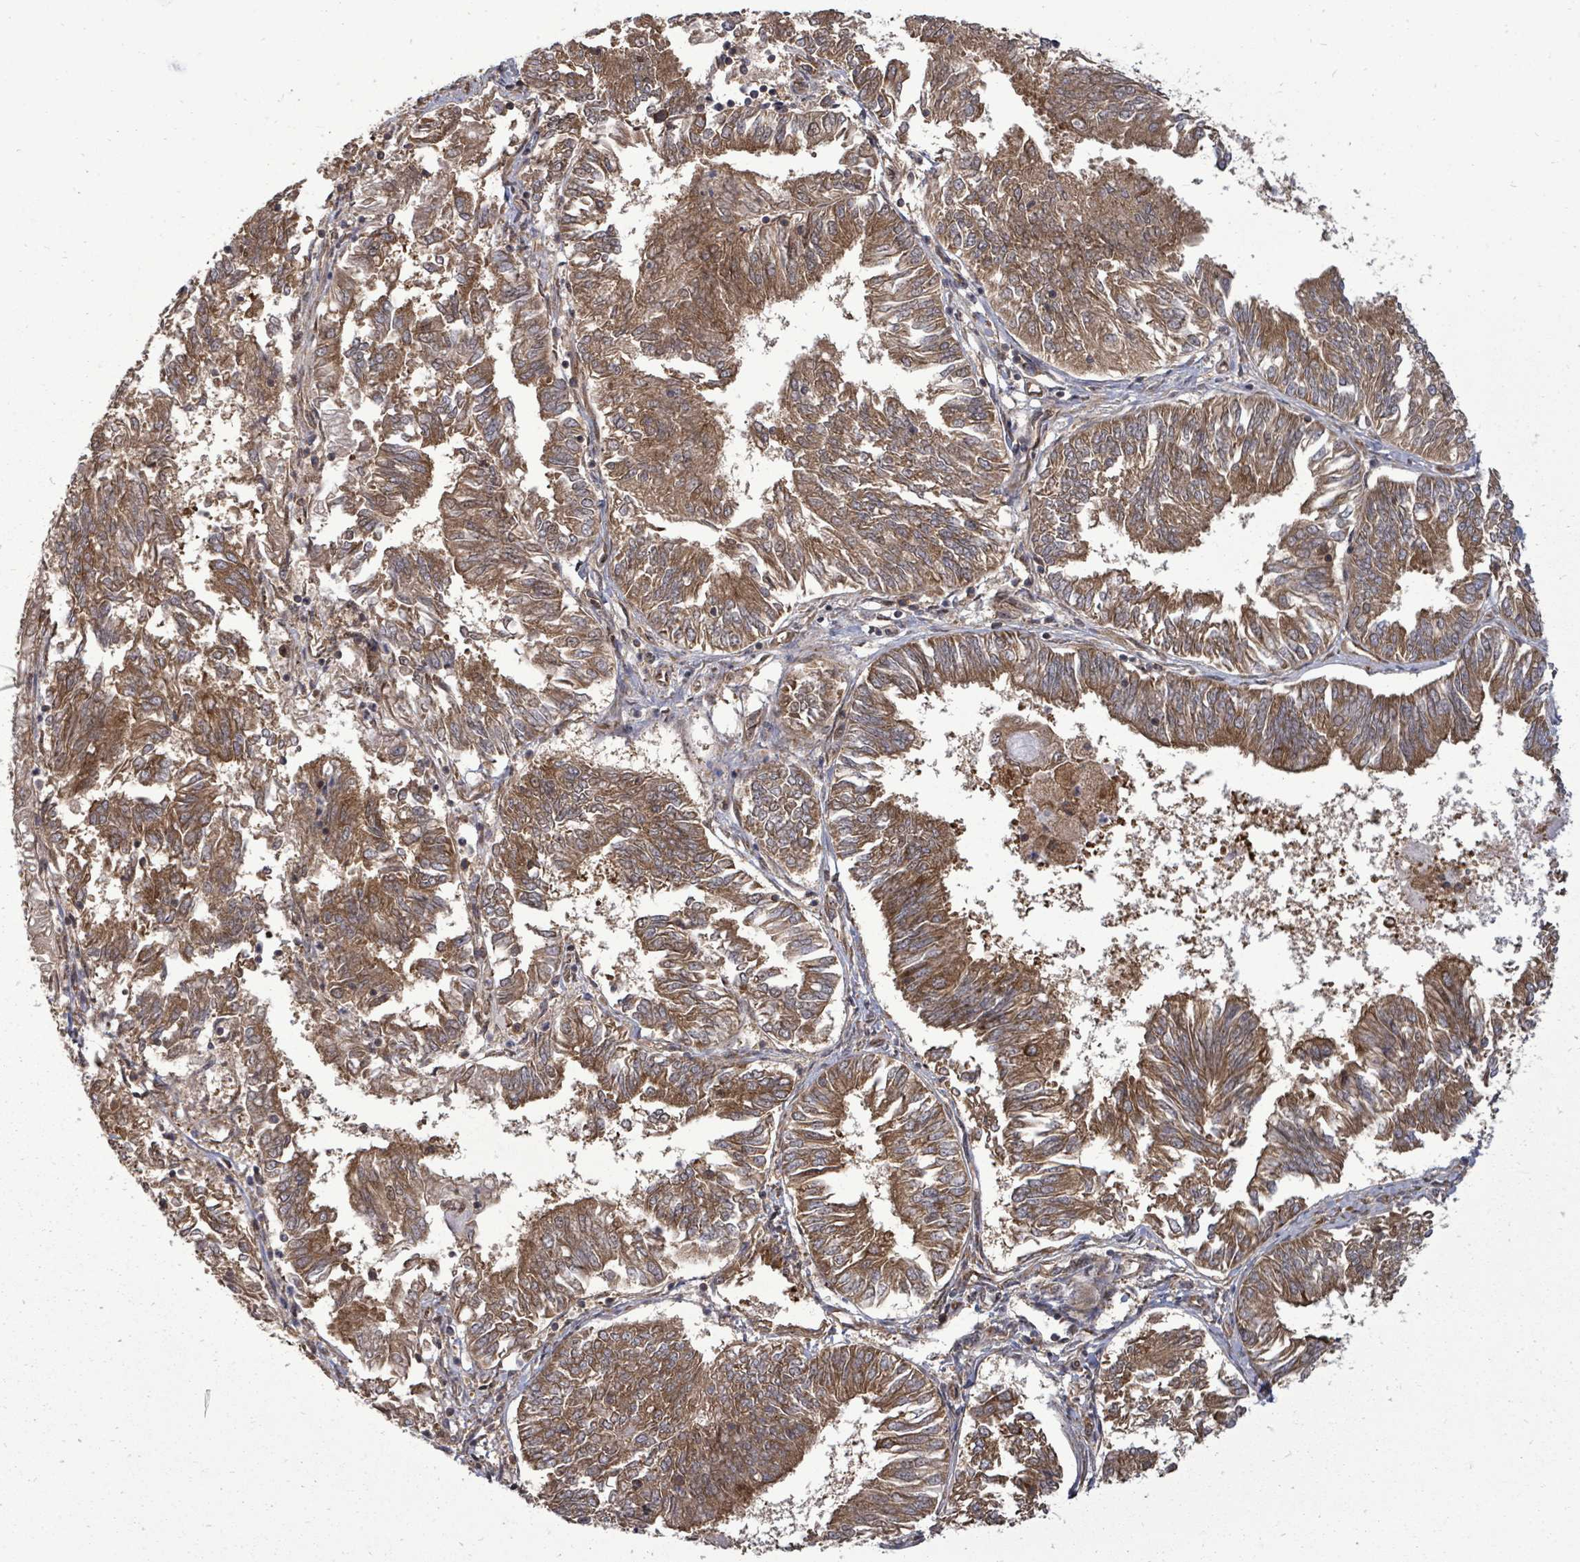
{"staining": {"intensity": "moderate", "quantity": ">75%", "location": "cytoplasmic/membranous"}, "tissue": "endometrial cancer", "cell_type": "Tumor cells", "image_type": "cancer", "snomed": [{"axis": "morphology", "description": "Adenocarcinoma, NOS"}, {"axis": "topography", "description": "Endometrium"}], "caption": "This is an image of immunohistochemistry (IHC) staining of adenocarcinoma (endometrial), which shows moderate expression in the cytoplasmic/membranous of tumor cells.", "gene": "EIF3C", "patient": {"sex": "female", "age": 58}}